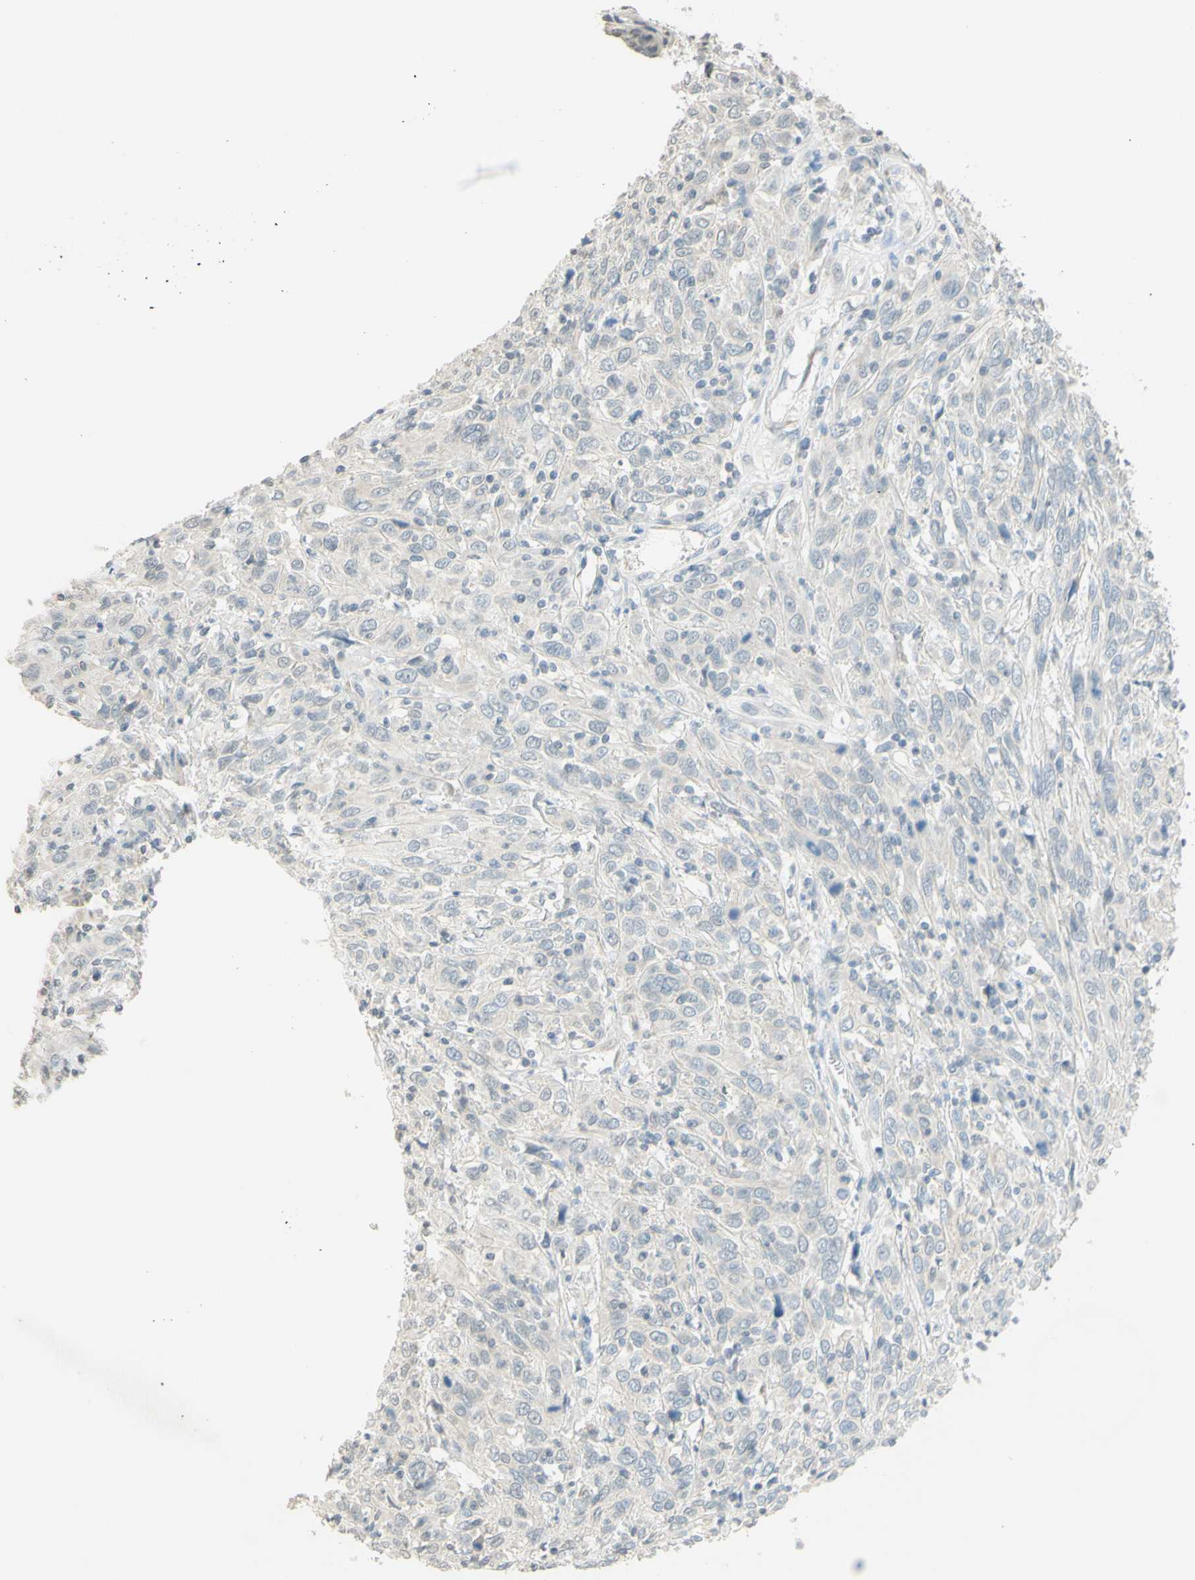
{"staining": {"intensity": "negative", "quantity": "none", "location": "none"}, "tissue": "cervical cancer", "cell_type": "Tumor cells", "image_type": "cancer", "snomed": [{"axis": "morphology", "description": "Squamous cell carcinoma, NOS"}, {"axis": "topography", "description": "Cervix"}], "caption": "This is an immunohistochemistry micrograph of human cervical cancer. There is no staining in tumor cells.", "gene": "MAG", "patient": {"sex": "female", "age": 46}}